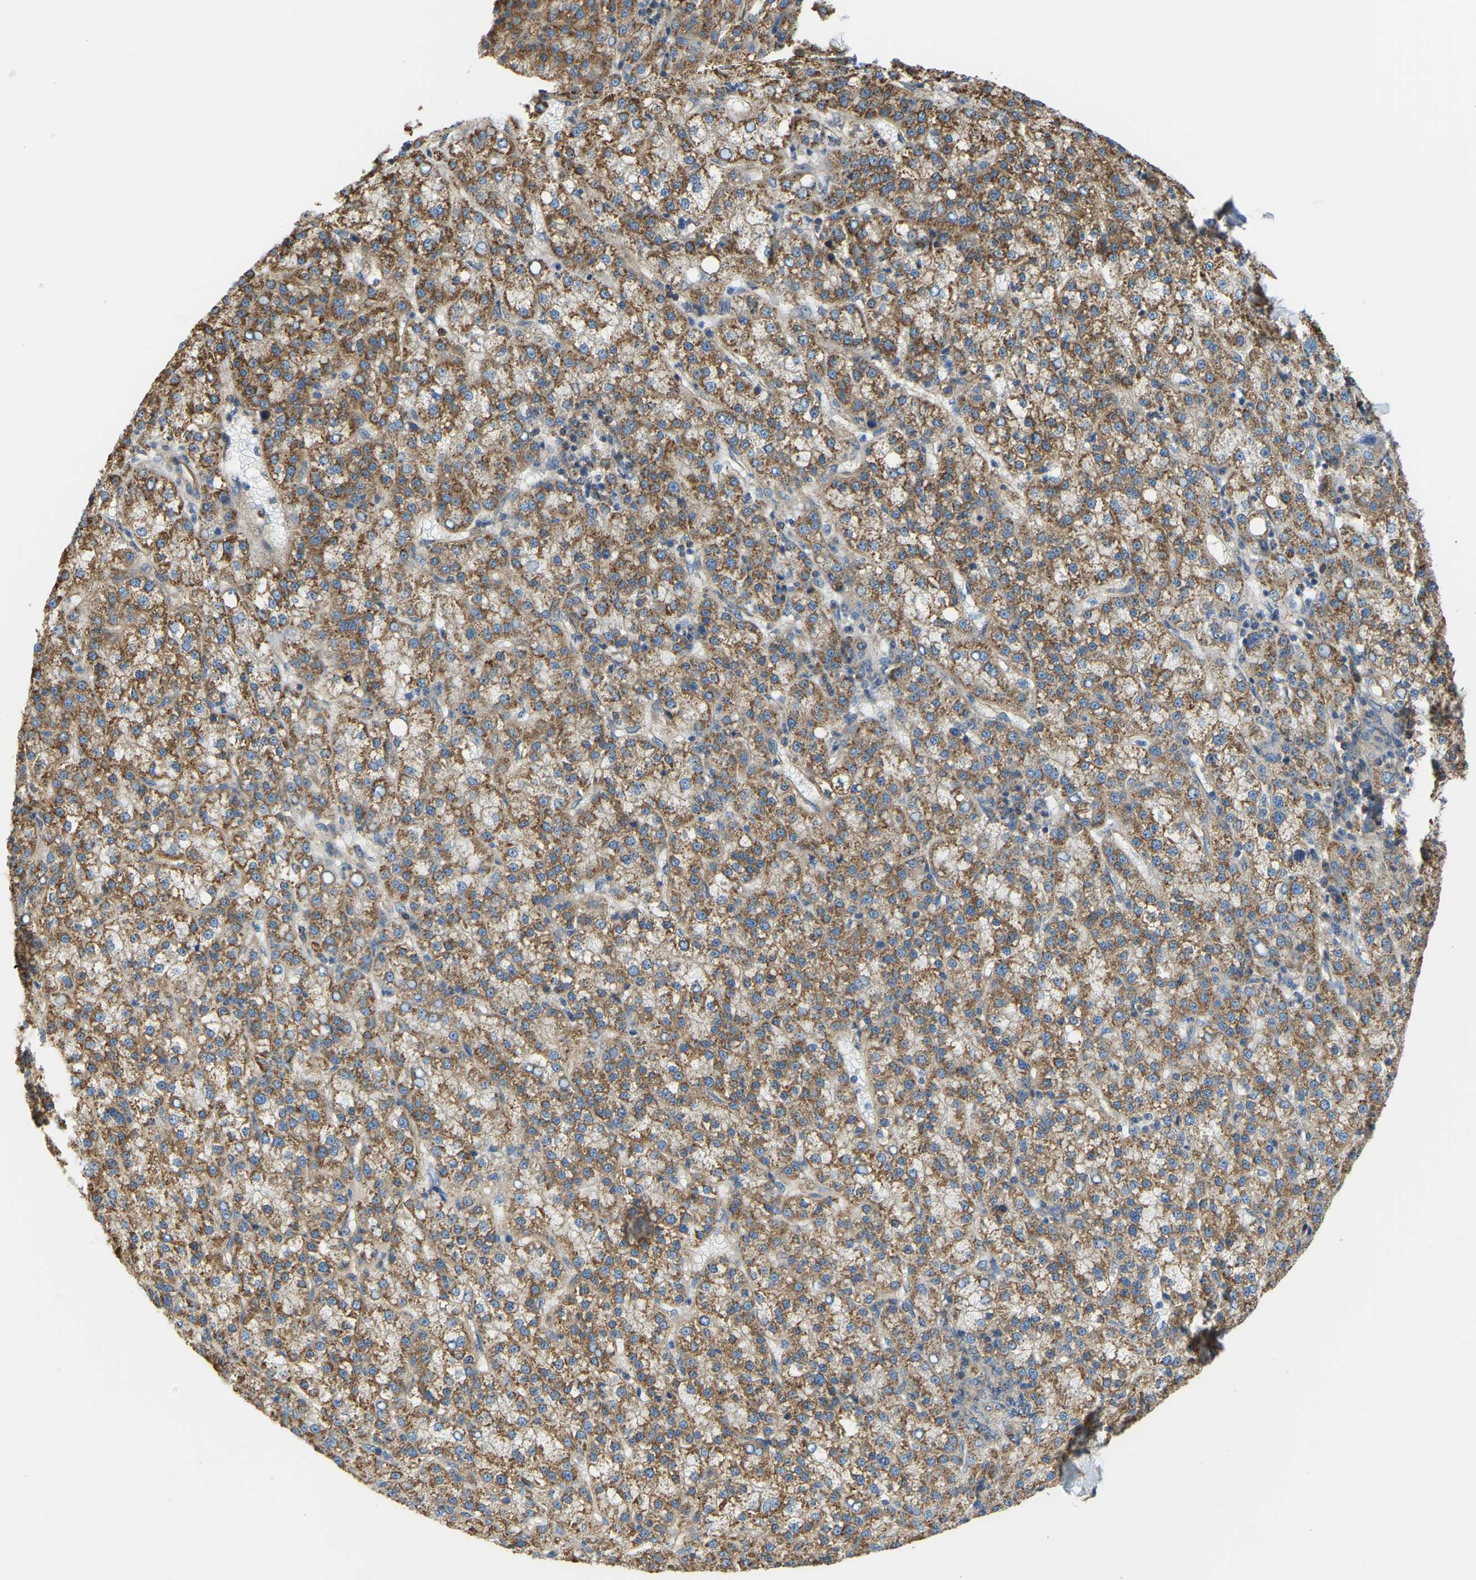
{"staining": {"intensity": "moderate", "quantity": ">75%", "location": "cytoplasmic/membranous"}, "tissue": "liver cancer", "cell_type": "Tumor cells", "image_type": "cancer", "snomed": [{"axis": "morphology", "description": "Carcinoma, Hepatocellular, NOS"}, {"axis": "topography", "description": "Liver"}], "caption": "Immunohistochemistry (IHC) of human hepatocellular carcinoma (liver) displays medium levels of moderate cytoplasmic/membranous staining in approximately >75% of tumor cells.", "gene": "AHNAK", "patient": {"sex": "female", "age": 58}}